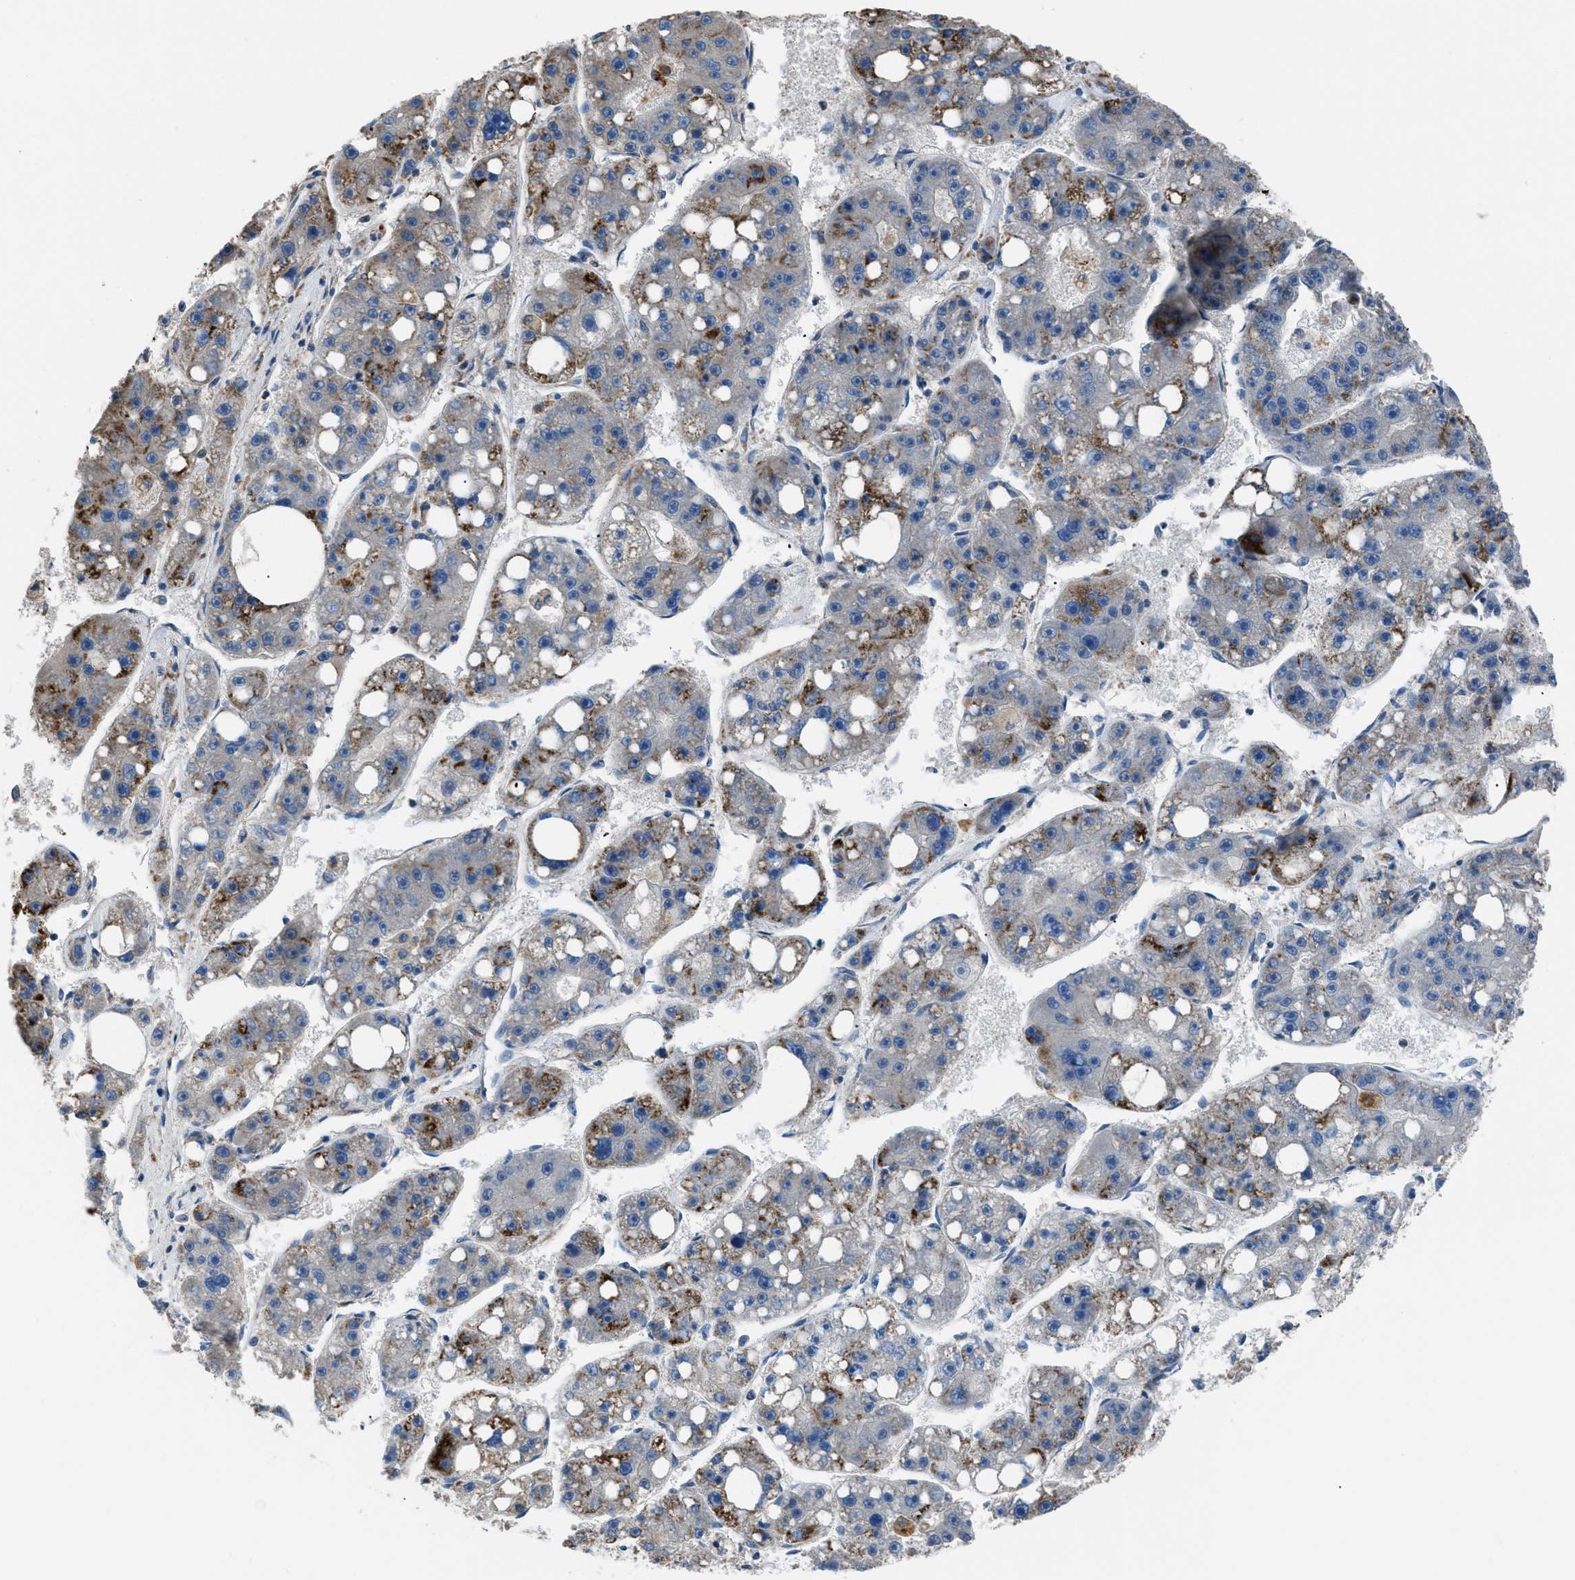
{"staining": {"intensity": "moderate", "quantity": "<25%", "location": "cytoplasmic/membranous"}, "tissue": "liver cancer", "cell_type": "Tumor cells", "image_type": "cancer", "snomed": [{"axis": "morphology", "description": "Carcinoma, Hepatocellular, NOS"}, {"axis": "topography", "description": "Liver"}], "caption": "This photomicrograph demonstrates immunohistochemistry staining of liver hepatocellular carcinoma, with low moderate cytoplasmic/membranous expression in about <25% of tumor cells.", "gene": "SGCZ", "patient": {"sex": "female", "age": 61}}